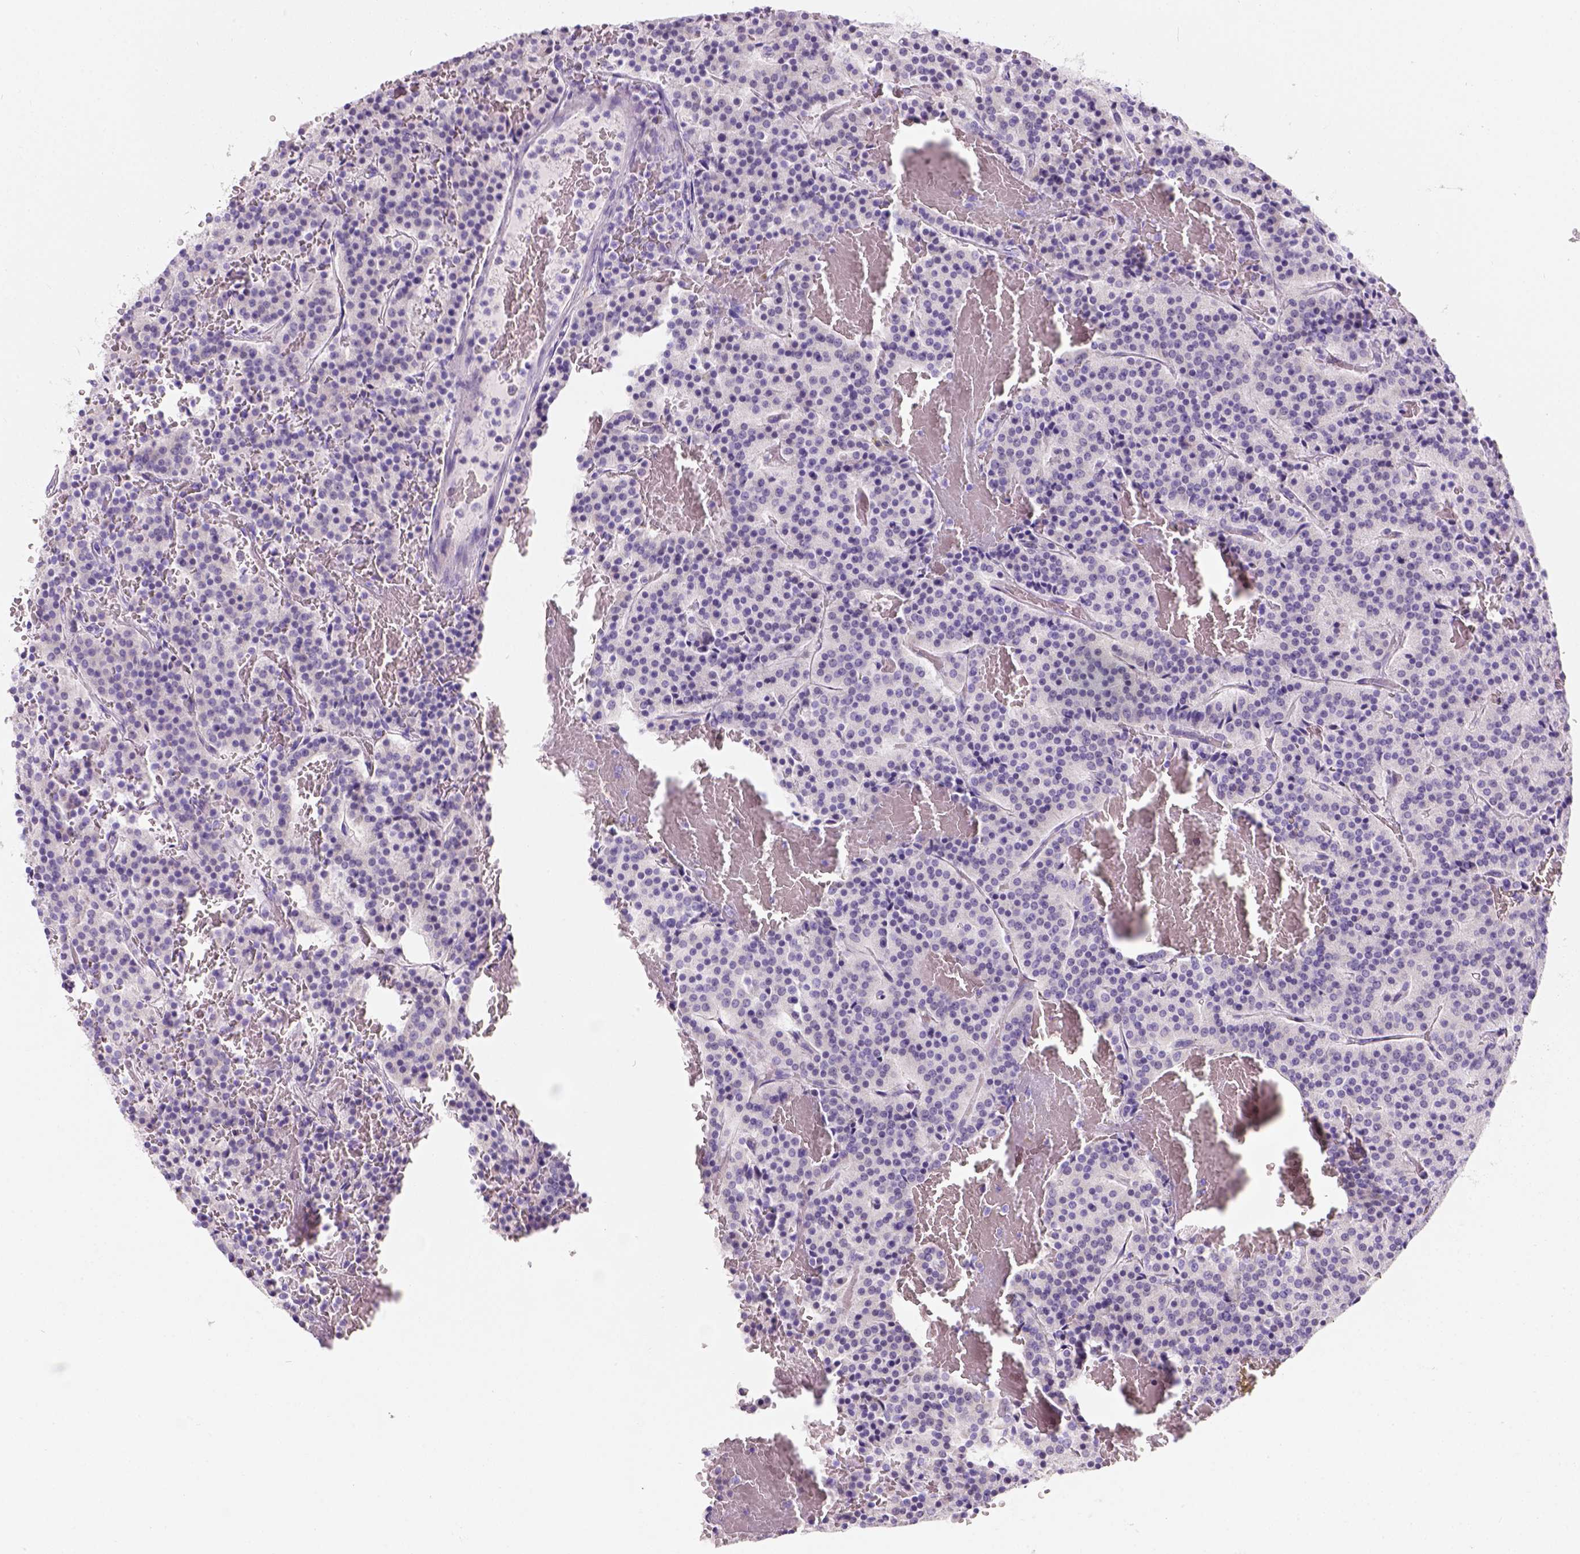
{"staining": {"intensity": "negative", "quantity": "none", "location": "none"}, "tissue": "carcinoid", "cell_type": "Tumor cells", "image_type": "cancer", "snomed": [{"axis": "morphology", "description": "Carcinoid, malignant, NOS"}, {"axis": "topography", "description": "Lung"}], "caption": "High magnification brightfield microscopy of carcinoid (malignant) stained with DAB (brown) and counterstained with hematoxylin (blue): tumor cells show no significant positivity.", "gene": "PHF7", "patient": {"sex": "male", "age": 70}}